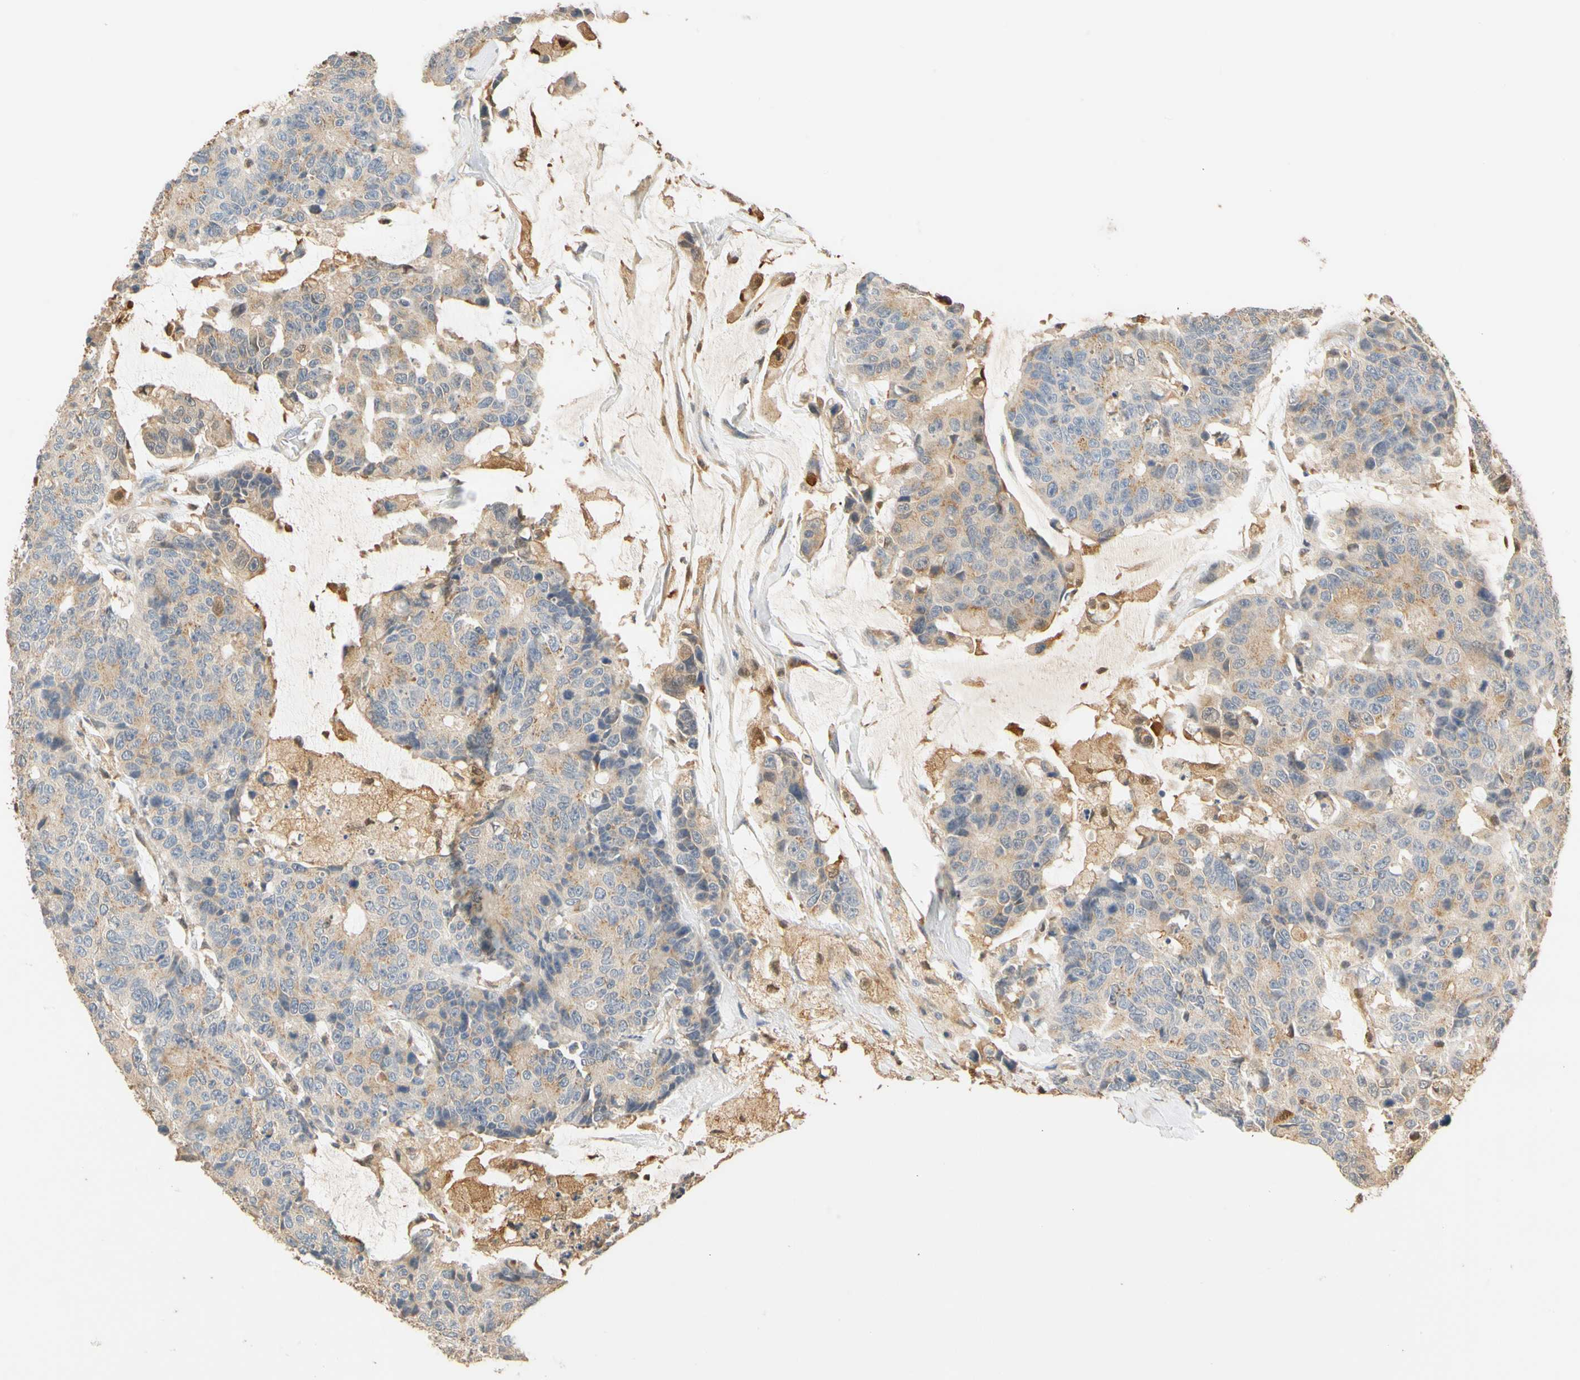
{"staining": {"intensity": "moderate", "quantity": ">75%", "location": "cytoplasmic/membranous"}, "tissue": "colorectal cancer", "cell_type": "Tumor cells", "image_type": "cancer", "snomed": [{"axis": "morphology", "description": "Adenocarcinoma, NOS"}, {"axis": "topography", "description": "Colon"}], "caption": "DAB immunohistochemical staining of colorectal adenocarcinoma demonstrates moderate cytoplasmic/membranous protein expression in about >75% of tumor cells.", "gene": "GPSM2", "patient": {"sex": "female", "age": 86}}